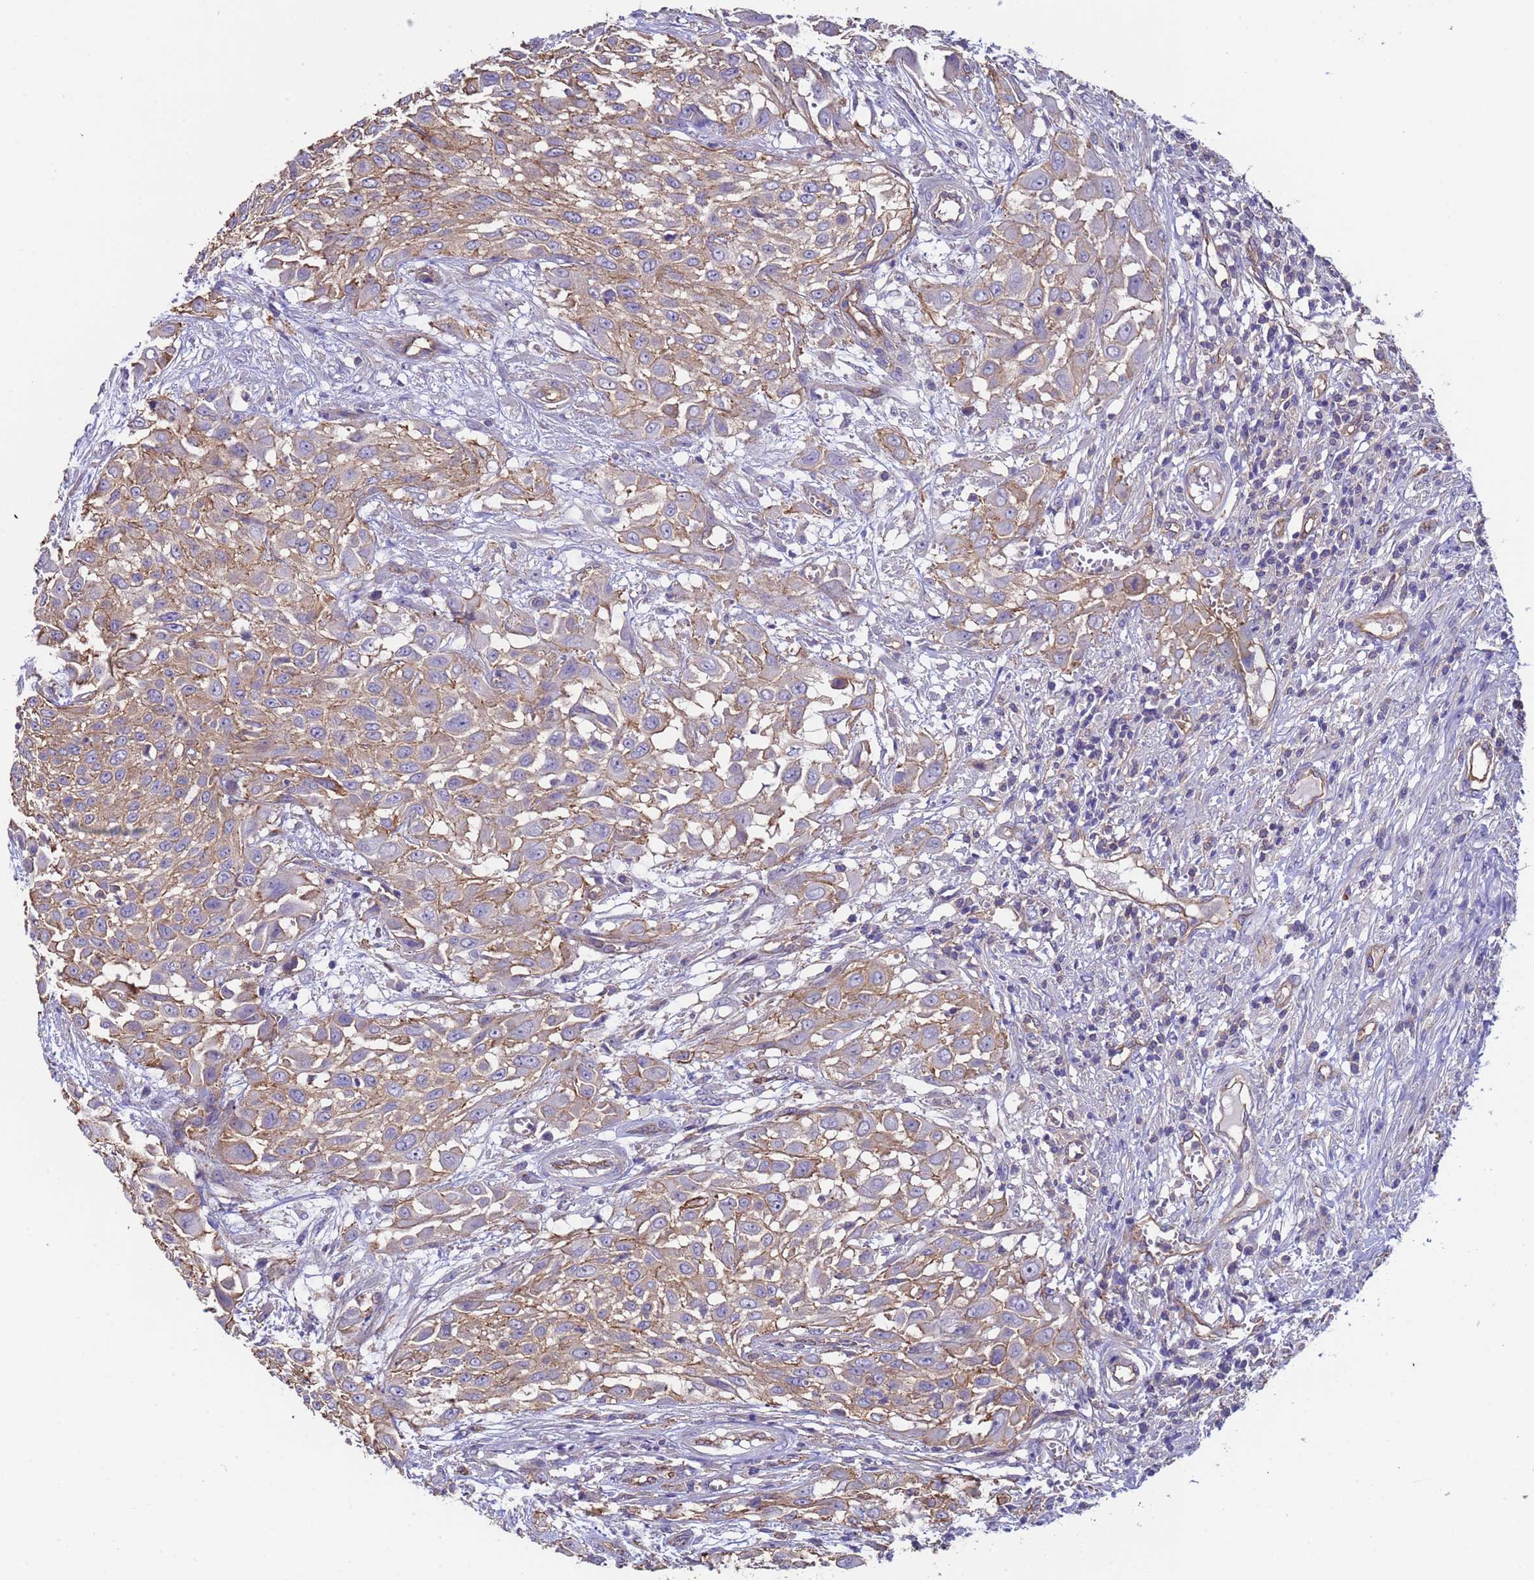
{"staining": {"intensity": "weak", "quantity": ">75%", "location": "cytoplasmic/membranous"}, "tissue": "urothelial cancer", "cell_type": "Tumor cells", "image_type": "cancer", "snomed": [{"axis": "morphology", "description": "Urothelial carcinoma, High grade"}, {"axis": "topography", "description": "Urinary bladder"}], "caption": "A brown stain labels weak cytoplasmic/membranous positivity of a protein in human high-grade urothelial carcinoma tumor cells.", "gene": "ZNF248", "patient": {"sex": "male", "age": 57}}